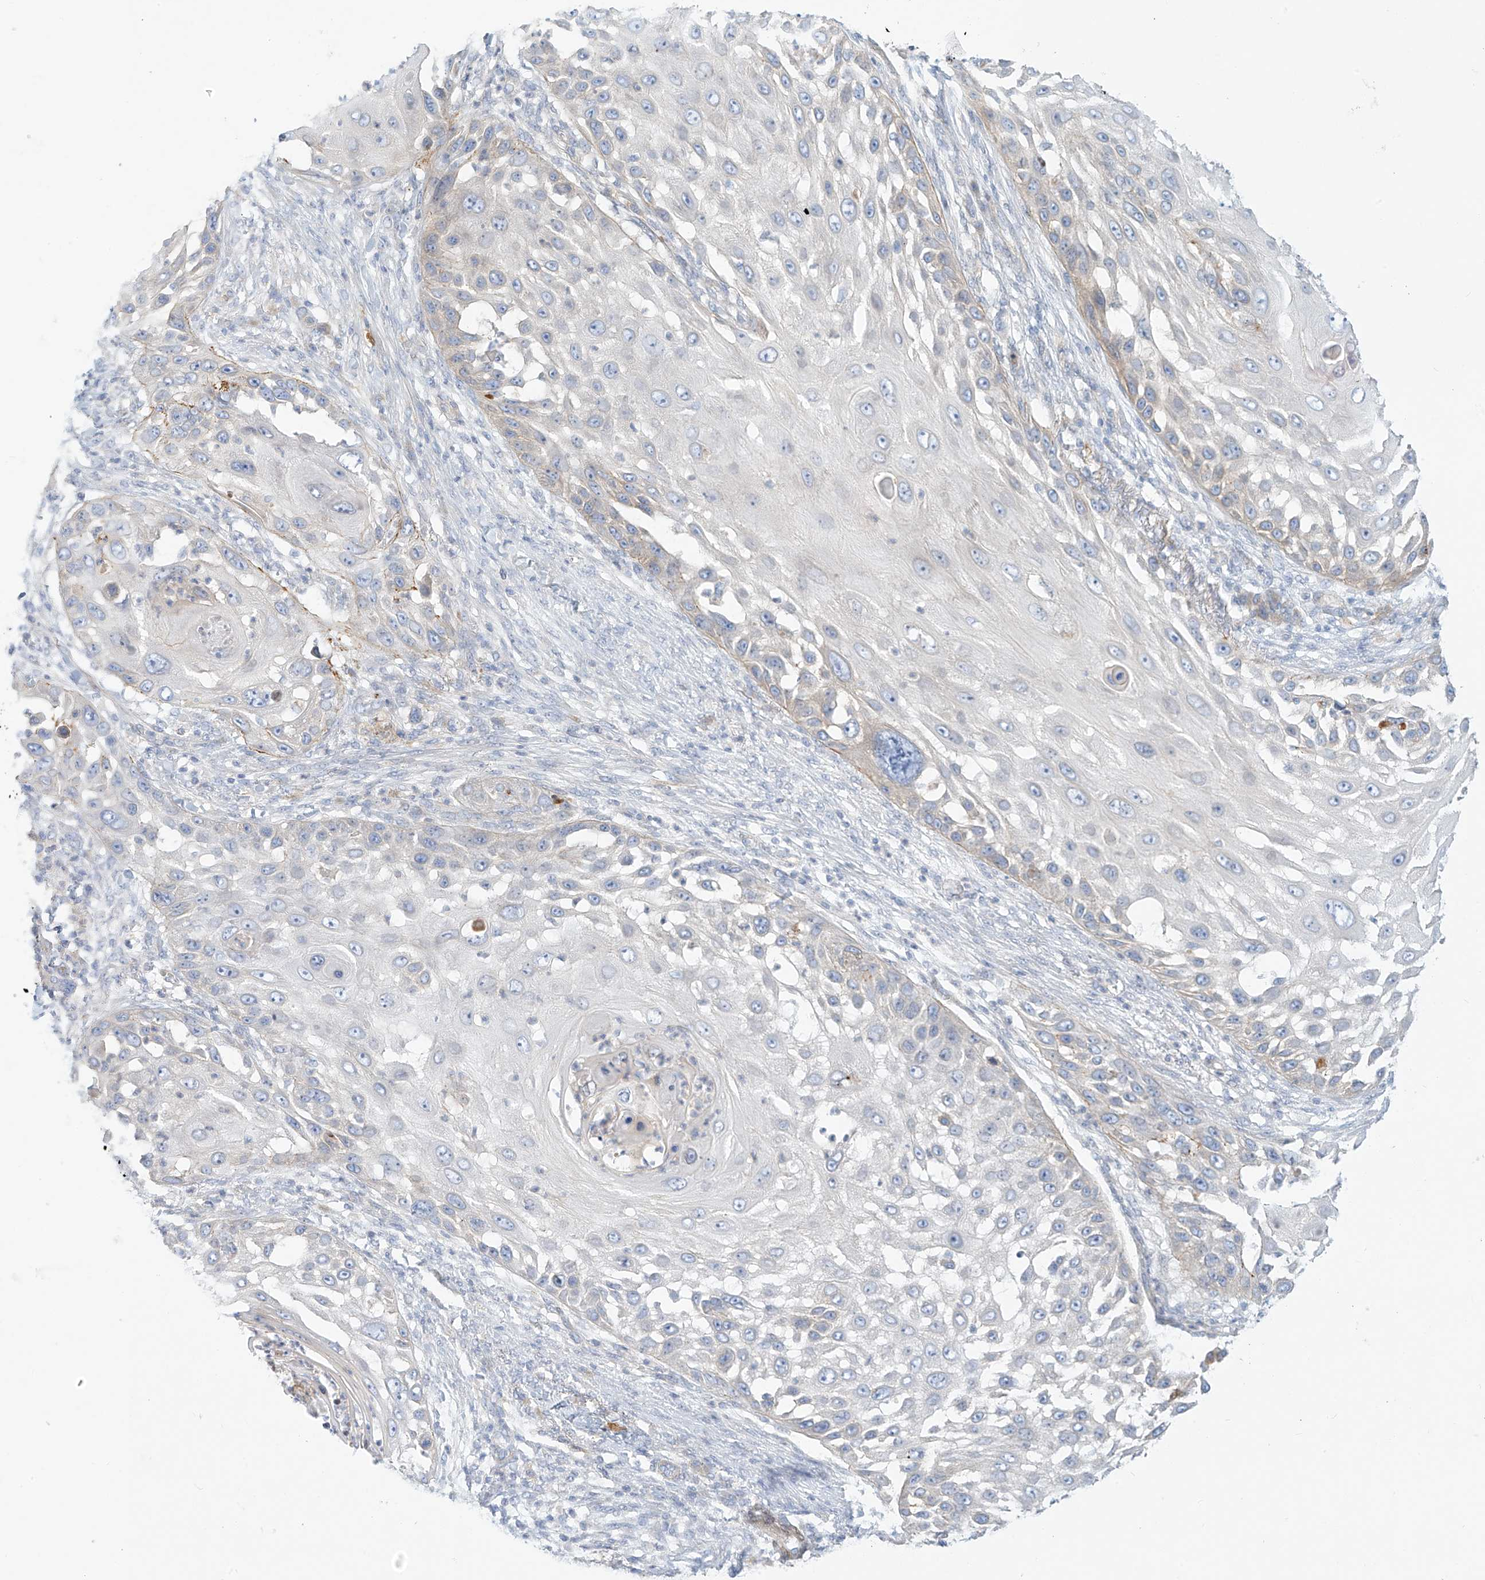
{"staining": {"intensity": "weak", "quantity": "<25%", "location": "cytoplasmic/membranous"}, "tissue": "skin cancer", "cell_type": "Tumor cells", "image_type": "cancer", "snomed": [{"axis": "morphology", "description": "Squamous cell carcinoma, NOS"}, {"axis": "topography", "description": "Skin"}], "caption": "IHC of human skin cancer (squamous cell carcinoma) demonstrates no positivity in tumor cells. Nuclei are stained in blue.", "gene": "PCYOX1", "patient": {"sex": "female", "age": 44}}